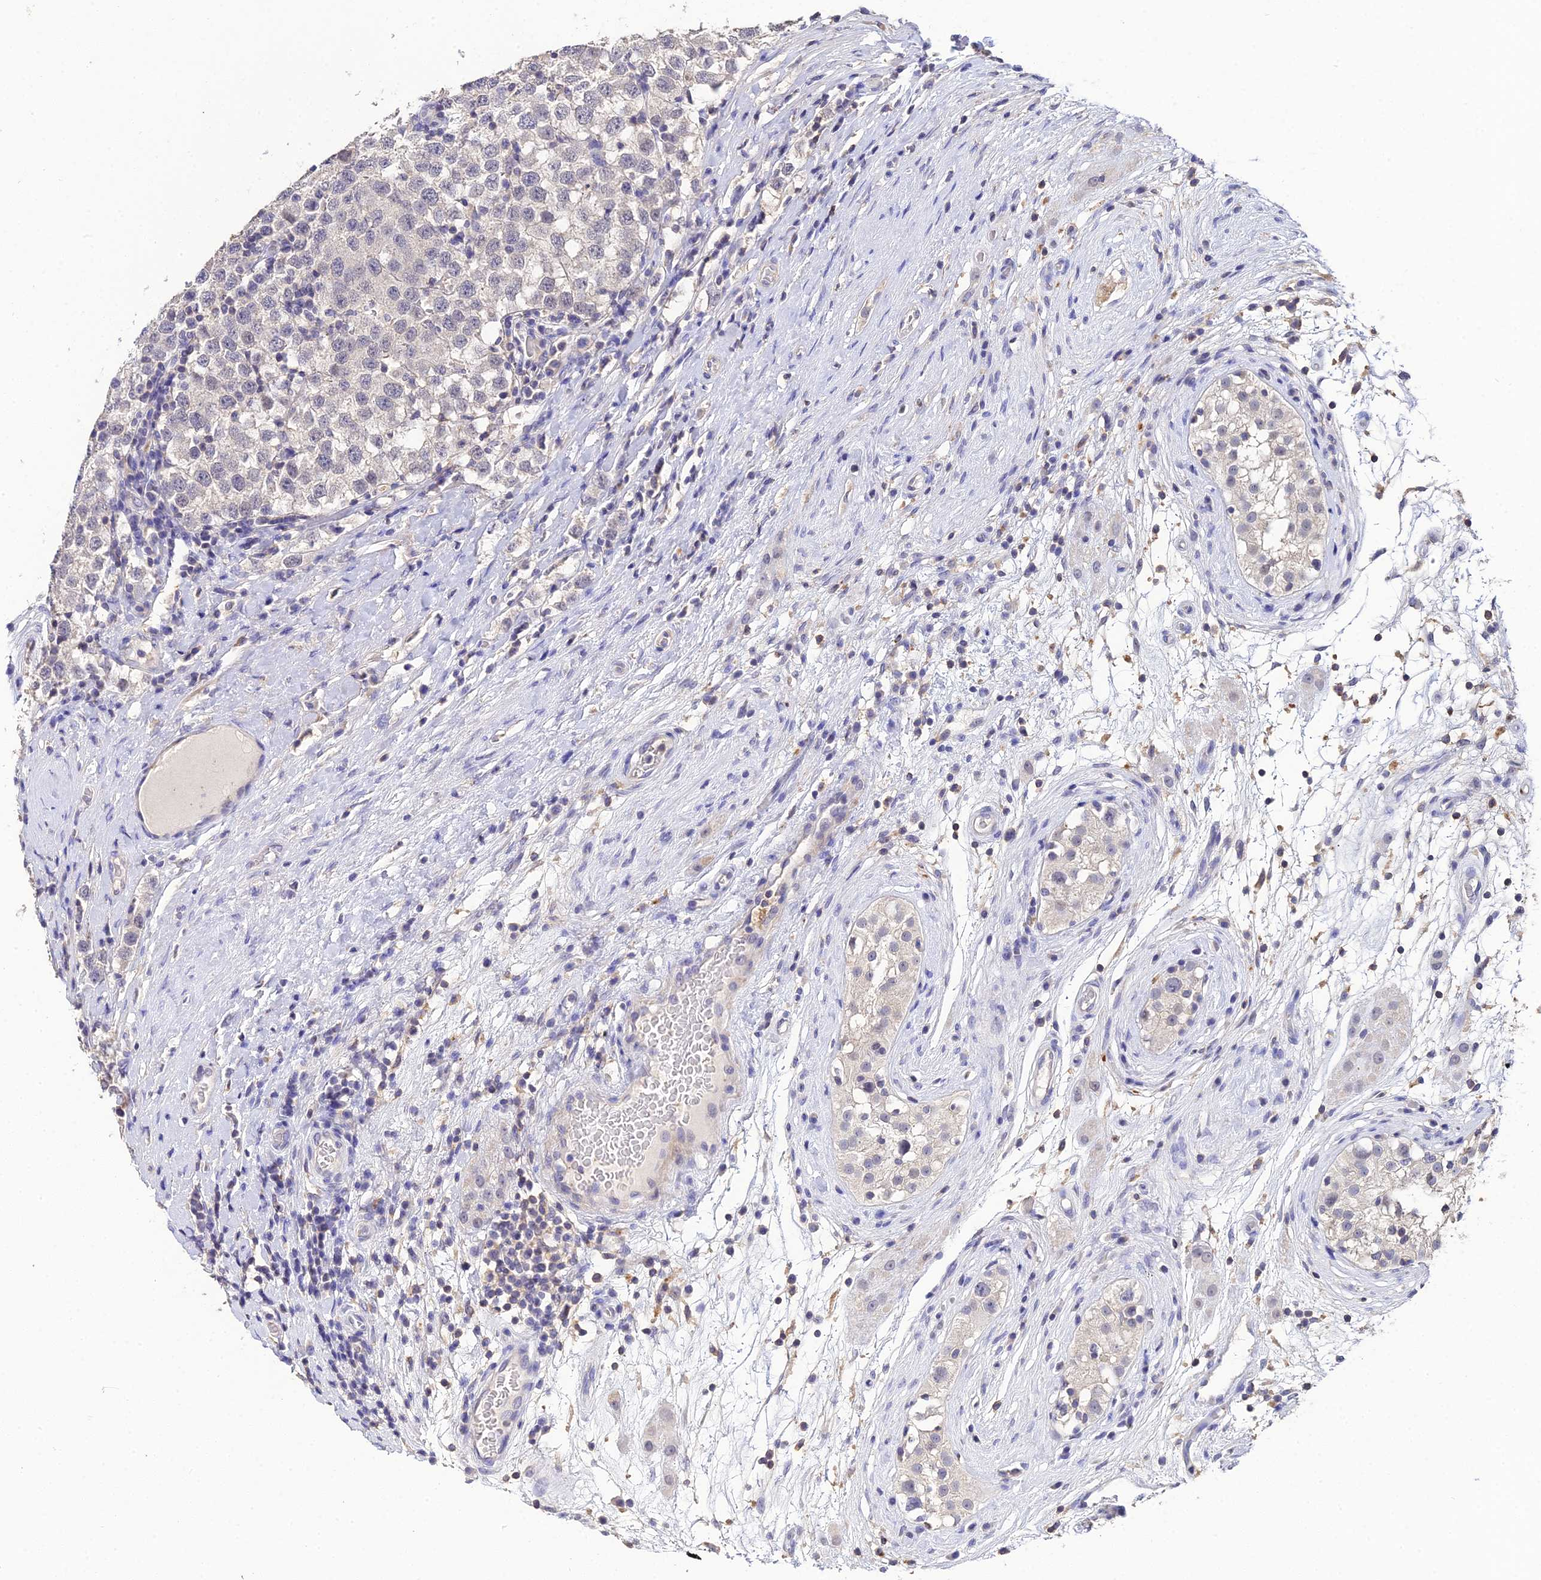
{"staining": {"intensity": "negative", "quantity": "none", "location": "none"}, "tissue": "testis cancer", "cell_type": "Tumor cells", "image_type": "cancer", "snomed": [{"axis": "morphology", "description": "Seminoma, NOS"}, {"axis": "topography", "description": "Testis"}], "caption": "Tumor cells are negative for protein expression in human testis cancer (seminoma). (IHC, brightfield microscopy, high magnification).", "gene": "LSM5", "patient": {"sex": "male", "age": 34}}